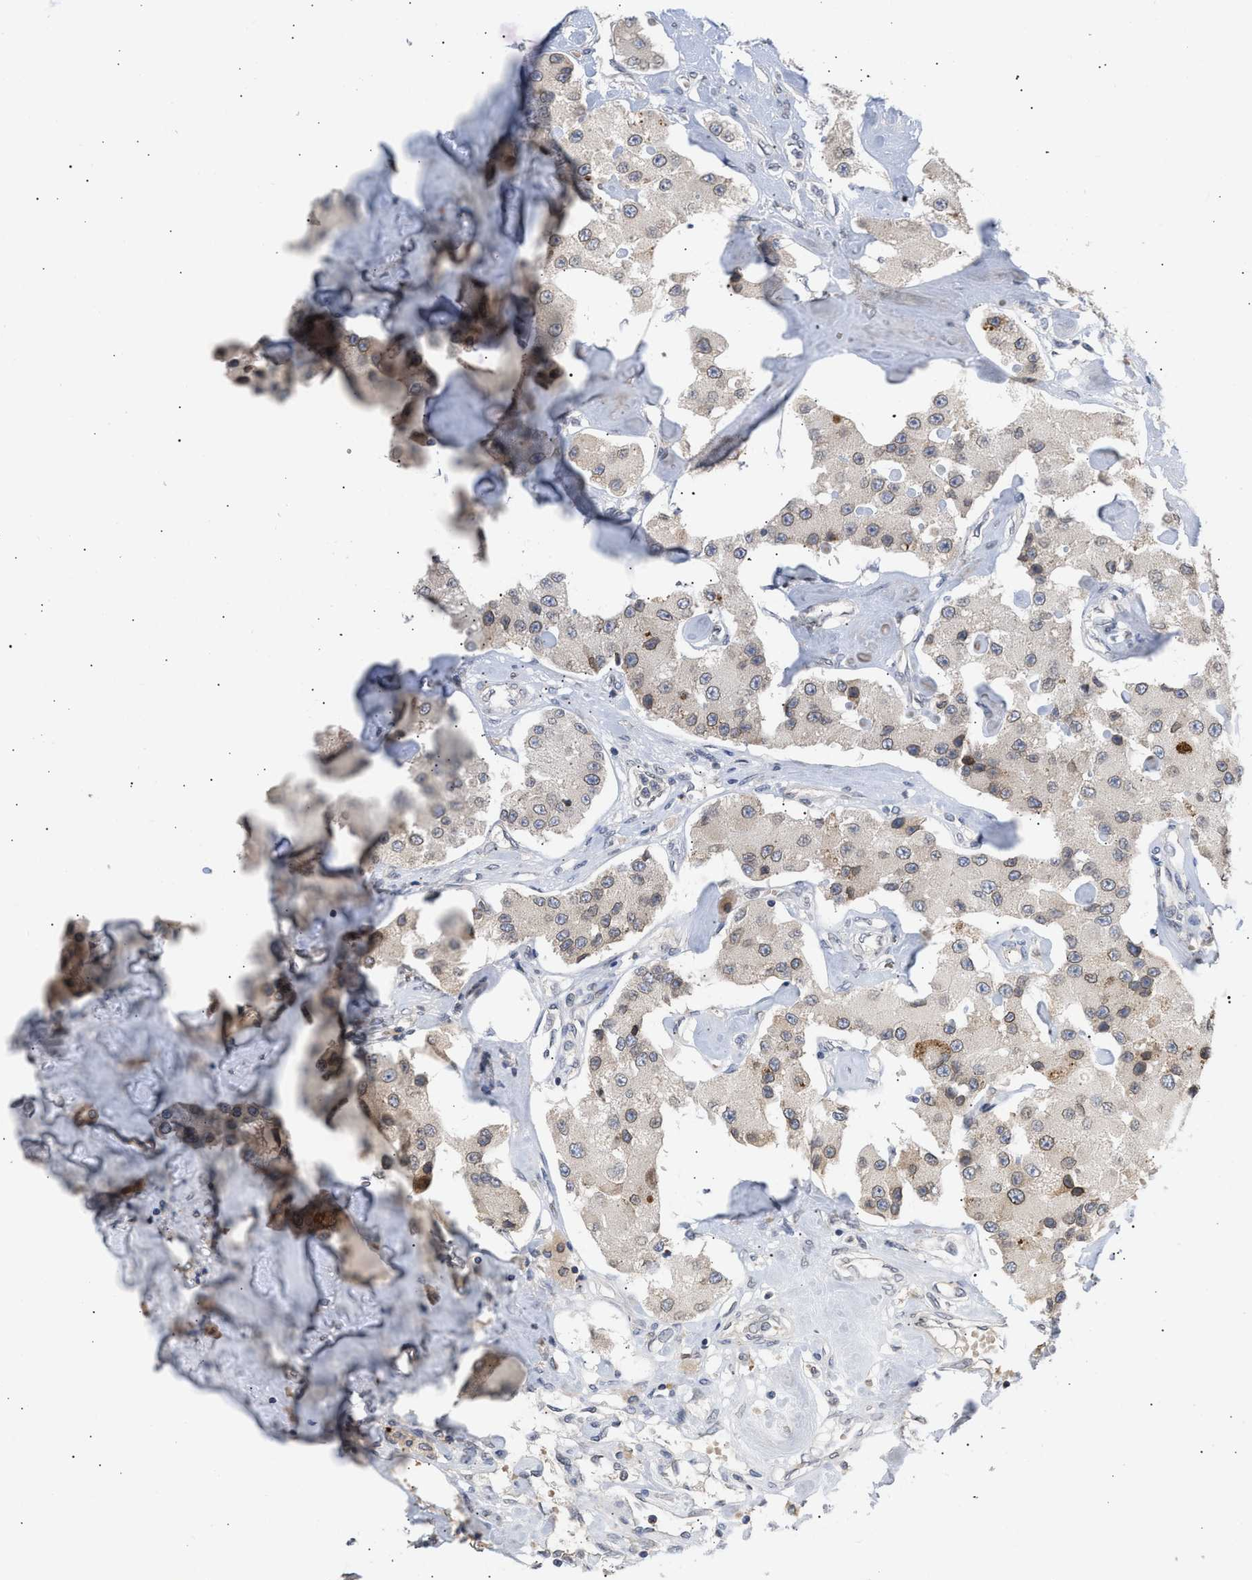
{"staining": {"intensity": "weak", "quantity": "<25%", "location": "cytoplasmic/membranous,nuclear"}, "tissue": "carcinoid", "cell_type": "Tumor cells", "image_type": "cancer", "snomed": [{"axis": "morphology", "description": "Carcinoid, malignant, NOS"}, {"axis": "topography", "description": "Pancreas"}], "caption": "Carcinoid (malignant) was stained to show a protein in brown. There is no significant expression in tumor cells. (DAB (3,3'-diaminobenzidine) immunohistochemistry, high magnification).", "gene": "NUP62", "patient": {"sex": "male", "age": 41}}